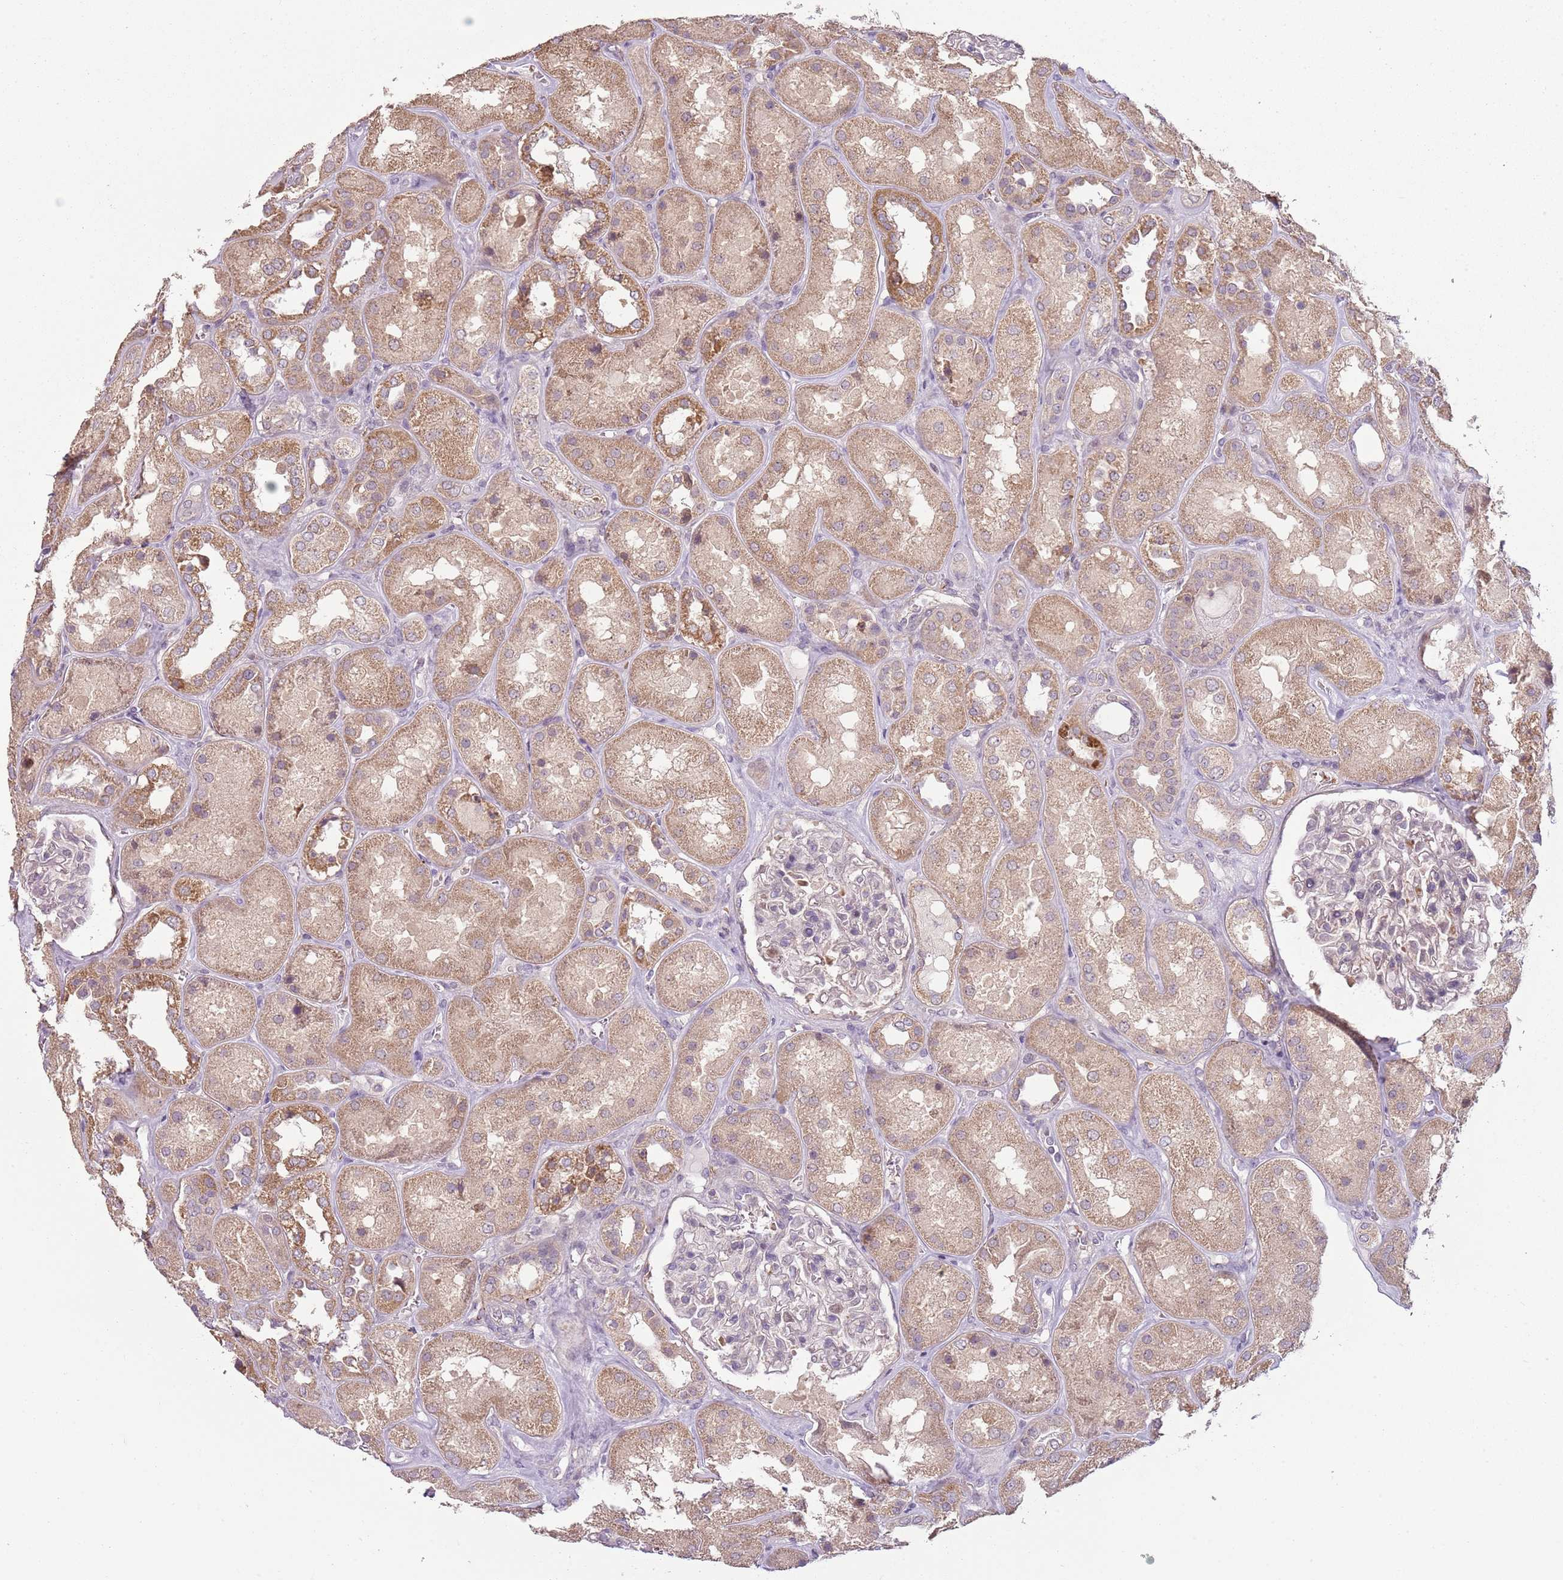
{"staining": {"intensity": "weak", "quantity": "<25%", "location": "cytoplasmic/membranous,nuclear"}, "tissue": "kidney", "cell_type": "Cells in glomeruli", "image_type": "normal", "snomed": [{"axis": "morphology", "description": "Normal tissue, NOS"}, {"axis": "topography", "description": "Kidney"}], "caption": "IHC histopathology image of unremarkable kidney: kidney stained with DAB shows no significant protein staining in cells in glomeruli.", "gene": "TEKT4", "patient": {"sex": "male", "age": 70}}